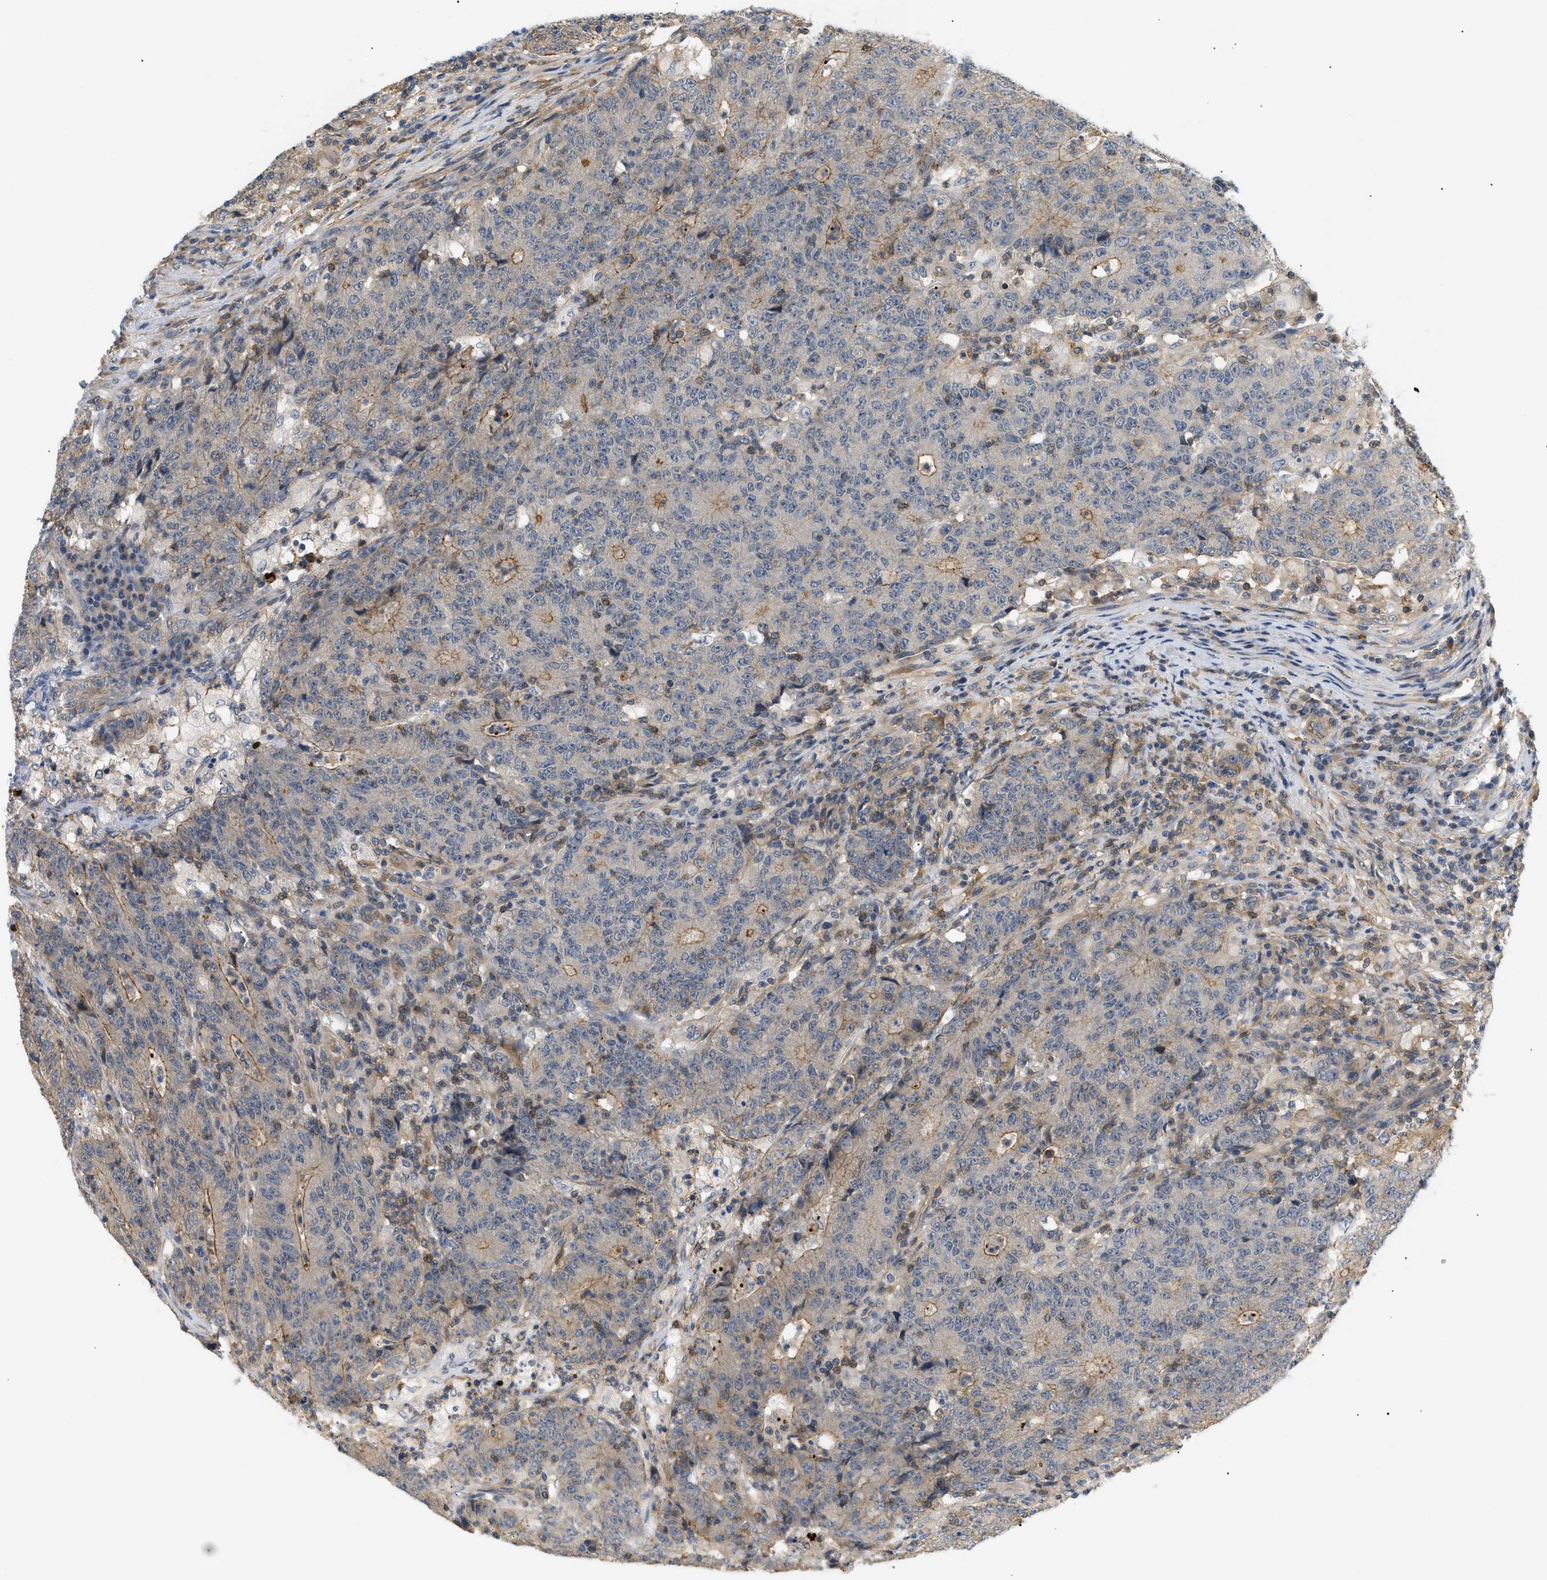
{"staining": {"intensity": "moderate", "quantity": "<25%", "location": "cytoplasmic/membranous"}, "tissue": "colorectal cancer", "cell_type": "Tumor cells", "image_type": "cancer", "snomed": [{"axis": "morphology", "description": "Normal tissue, NOS"}, {"axis": "morphology", "description": "Adenocarcinoma, NOS"}, {"axis": "topography", "description": "Colon"}], "caption": "Protein staining of adenocarcinoma (colorectal) tissue displays moderate cytoplasmic/membranous staining in approximately <25% of tumor cells.", "gene": "CORO2B", "patient": {"sex": "female", "age": 75}}